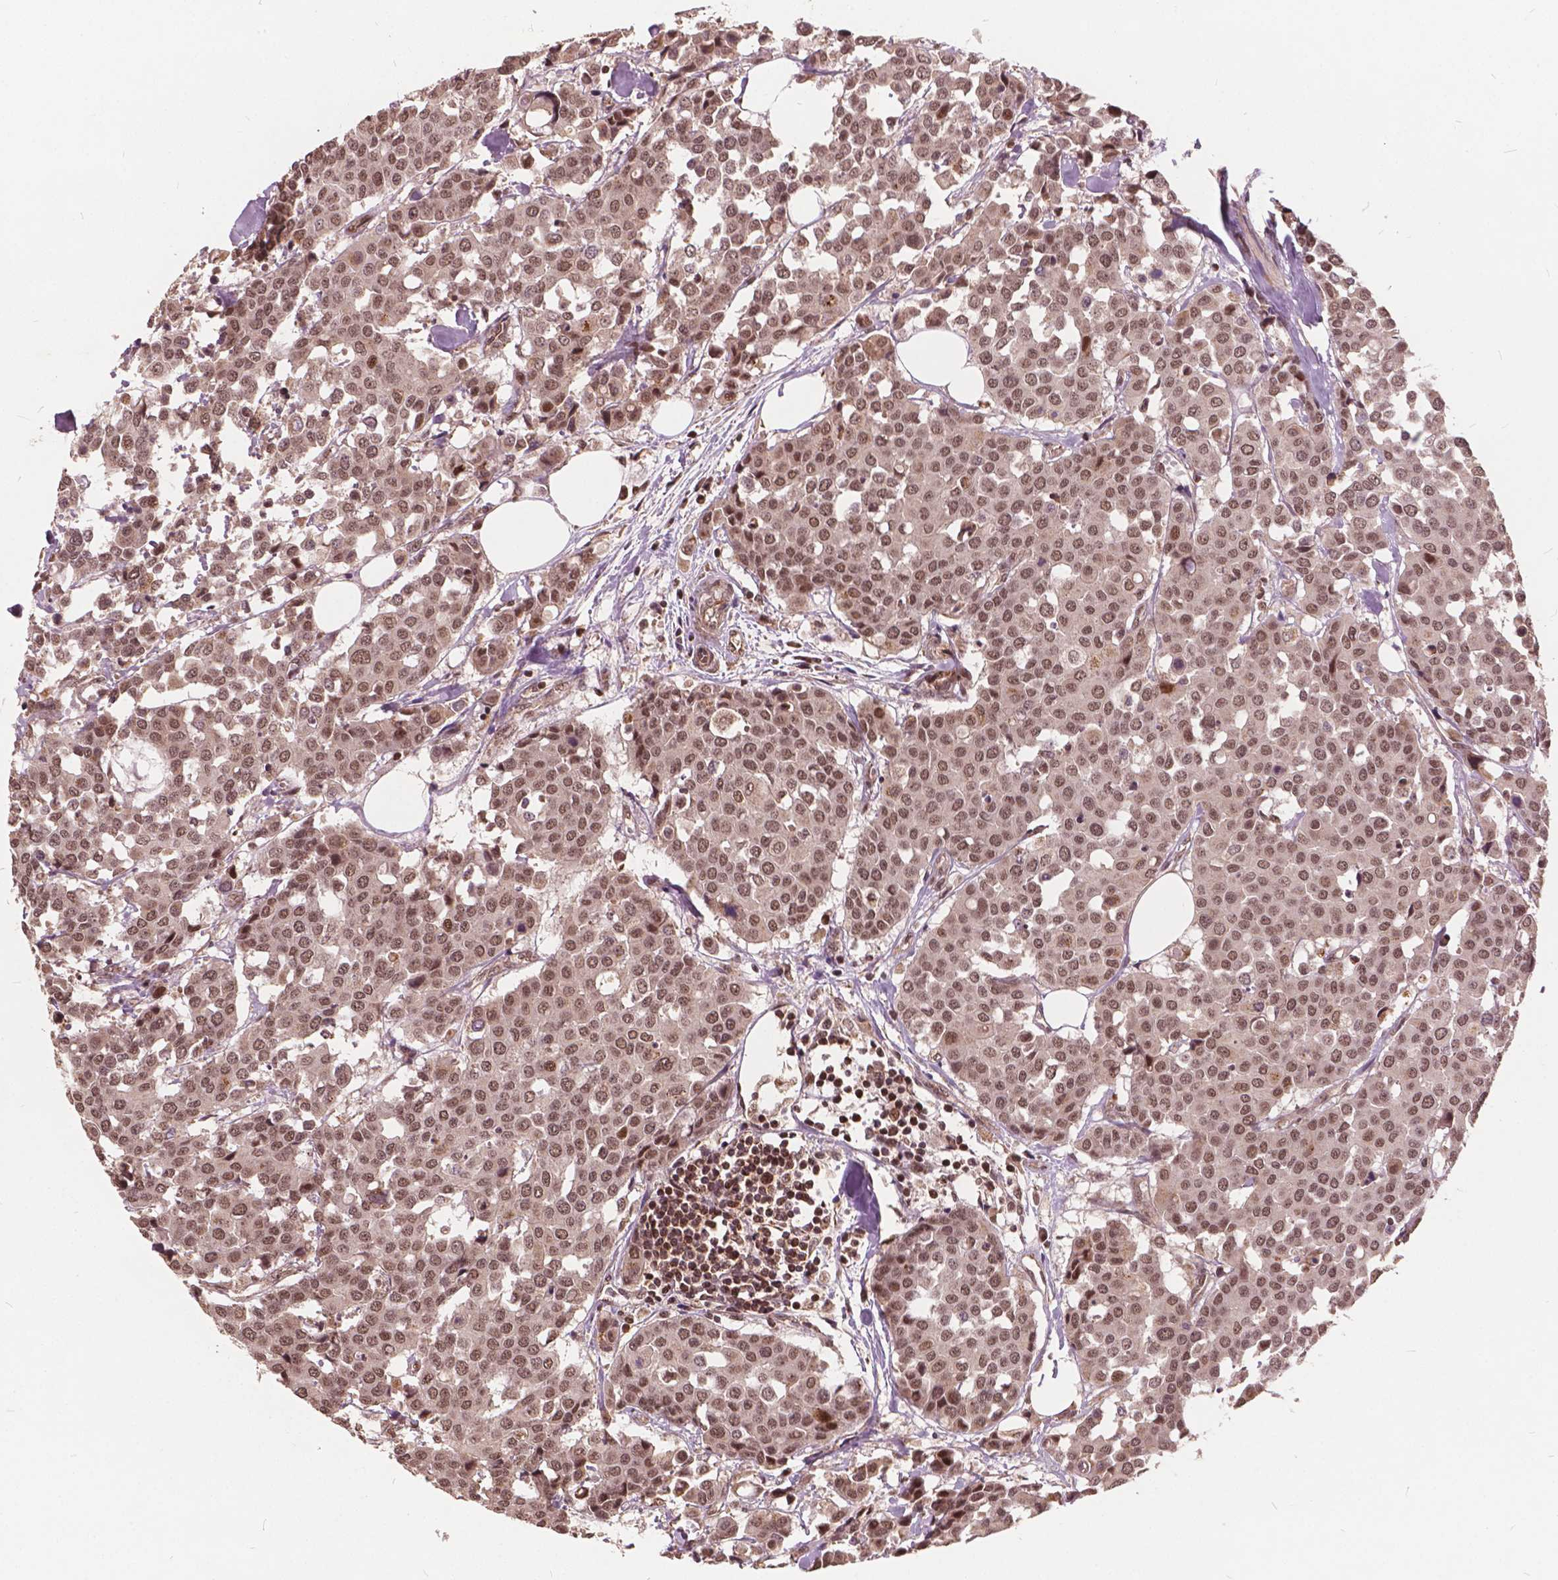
{"staining": {"intensity": "moderate", "quantity": ">75%", "location": "nuclear"}, "tissue": "carcinoid", "cell_type": "Tumor cells", "image_type": "cancer", "snomed": [{"axis": "morphology", "description": "Carcinoid, malignant, NOS"}, {"axis": "topography", "description": "Colon"}], "caption": "Immunohistochemical staining of human carcinoid (malignant) demonstrates medium levels of moderate nuclear protein positivity in approximately >75% of tumor cells. Nuclei are stained in blue.", "gene": "GPS2", "patient": {"sex": "male", "age": 81}}